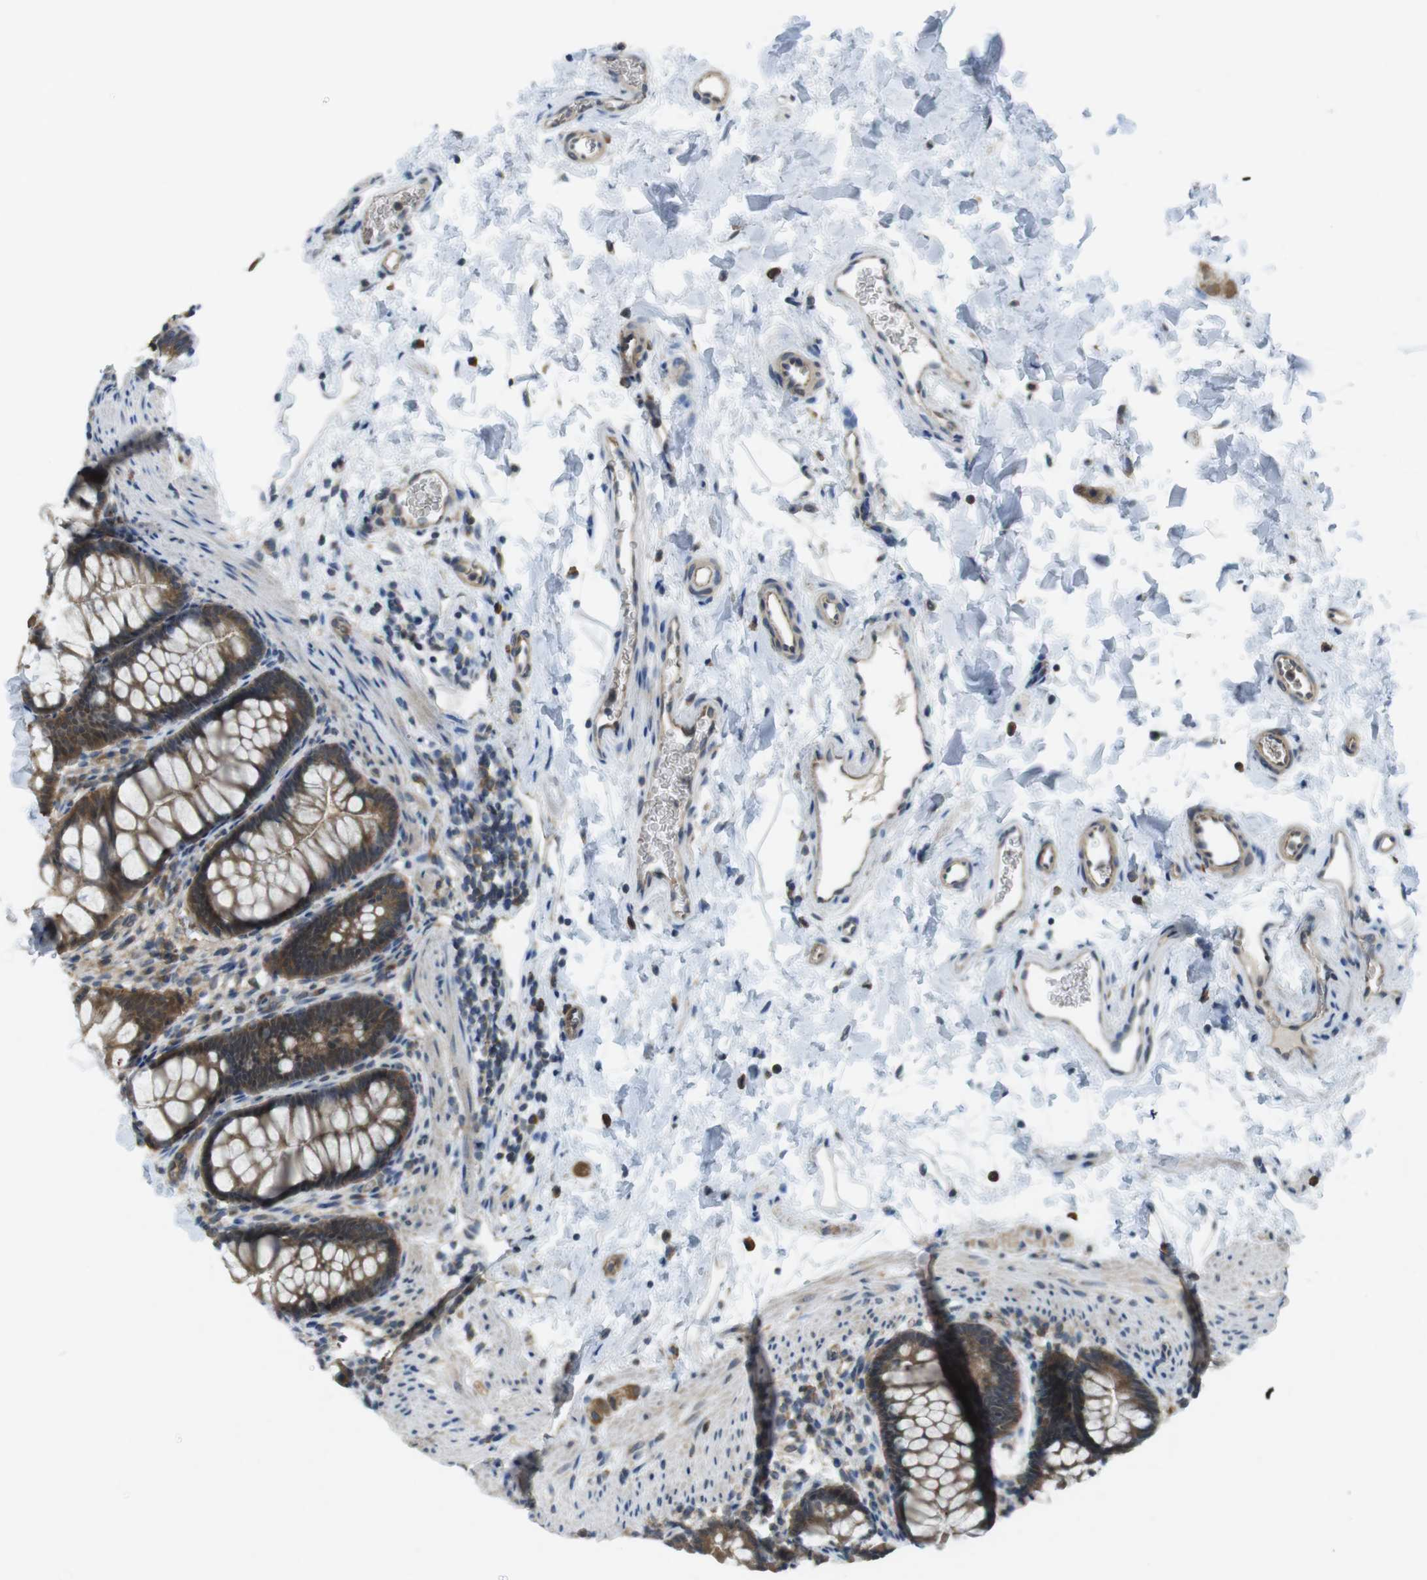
{"staining": {"intensity": "moderate", "quantity": ">75%", "location": "cytoplasmic/membranous"}, "tissue": "rectum", "cell_type": "Glandular cells", "image_type": "normal", "snomed": [{"axis": "morphology", "description": "Normal tissue, NOS"}, {"axis": "topography", "description": "Rectum"}], "caption": "Immunohistochemical staining of benign rectum displays >75% levels of moderate cytoplasmic/membranous protein positivity in approximately >75% of glandular cells. The staining was performed using DAB, with brown indicating positive protein expression. Nuclei are stained blue with hematoxylin.", "gene": "SUGT1", "patient": {"sex": "female", "age": 24}}